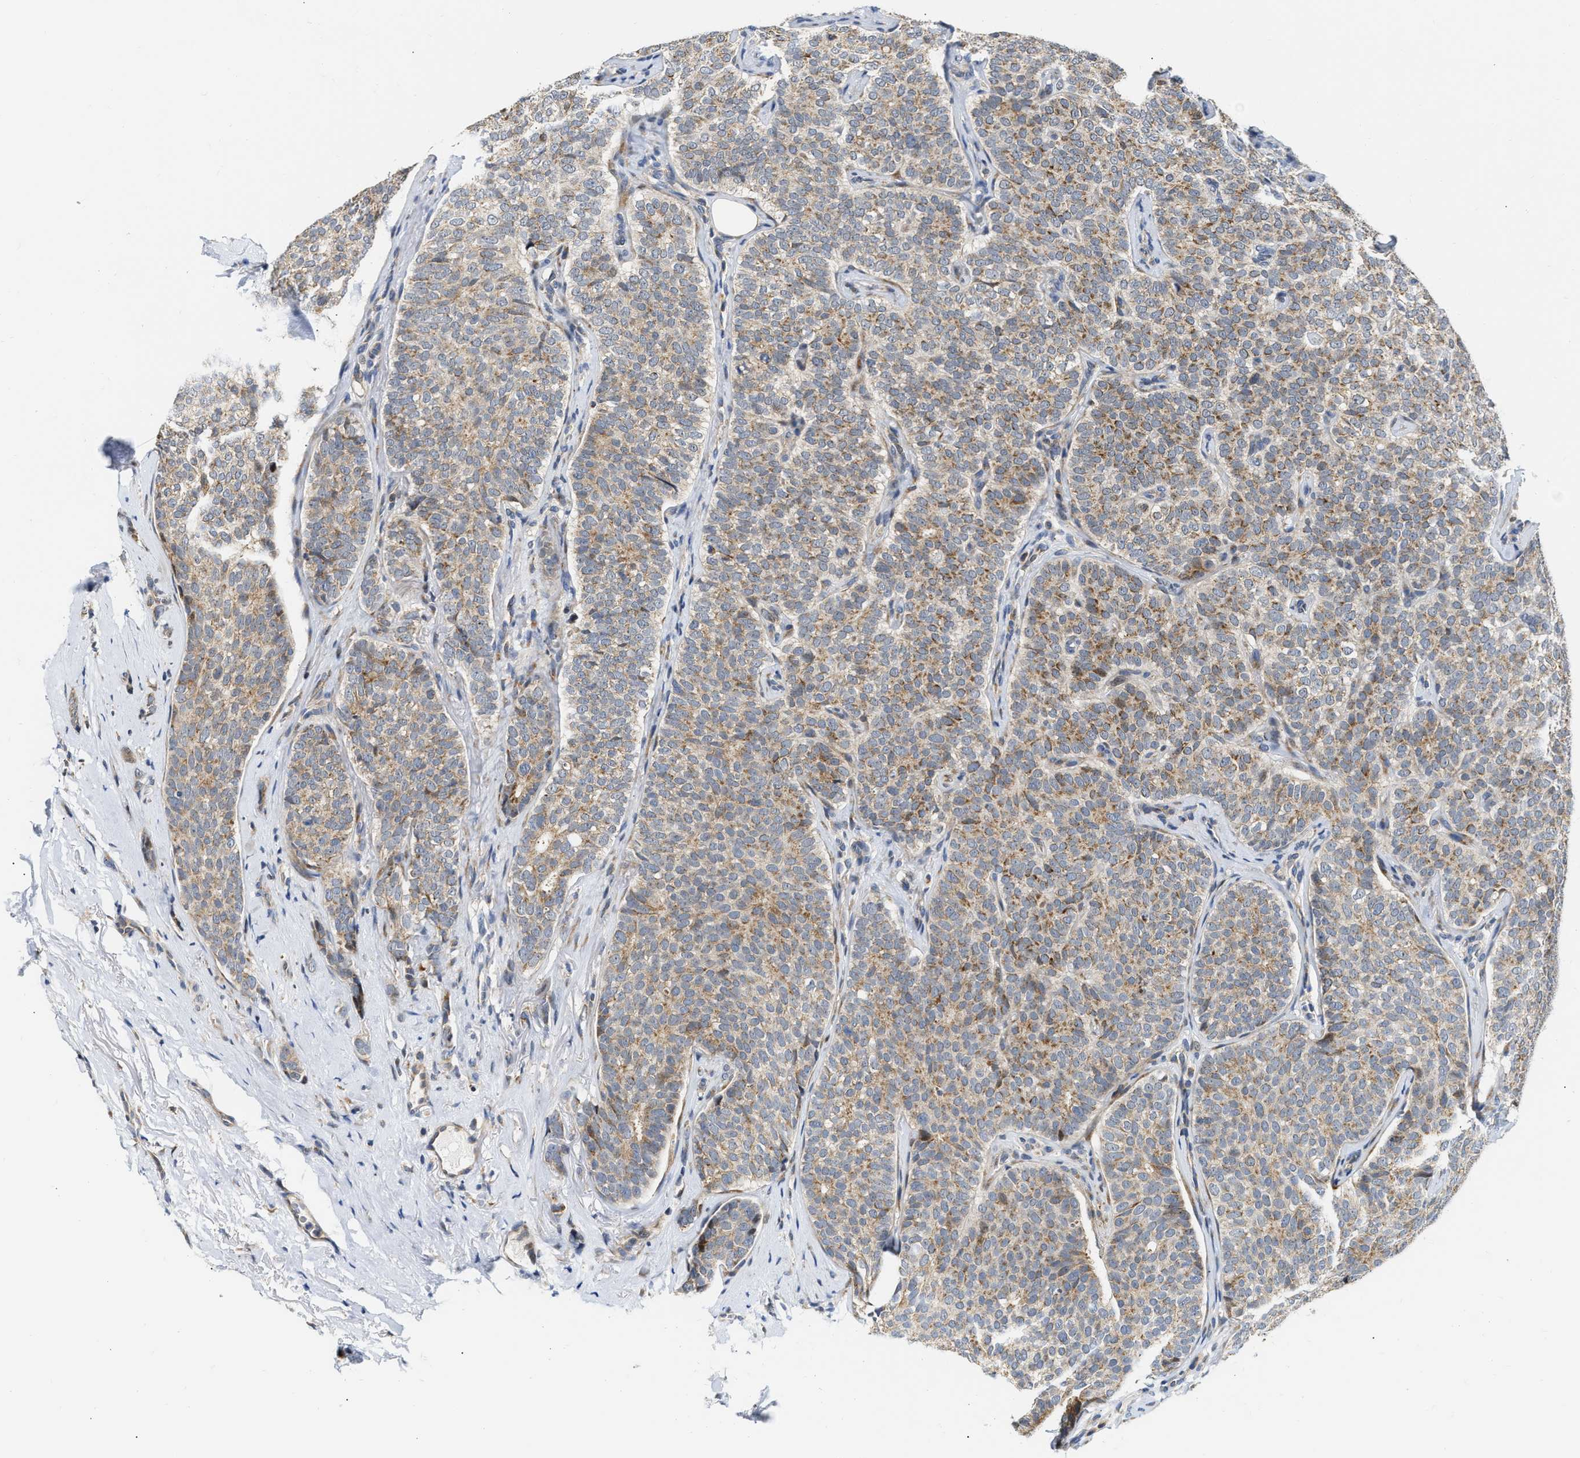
{"staining": {"intensity": "moderate", "quantity": ">75%", "location": "cytoplasmic/membranous"}, "tissue": "breast cancer", "cell_type": "Tumor cells", "image_type": "cancer", "snomed": [{"axis": "morphology", "description": "Lobular carcinoma"}, {"axis": "topography", "description": "Skin"}, {"axis": "topography", "description": "Breast"}], "caption": "Approximately >75% of tumor cells in breast cancer (lobular carcinoma) demonstrate moderate cytoplasmic/membranous protein staining as visualized by brown immunohistochemical staining.", "gene": "DEPTOR", "patient": {"sex": "female", "age": 46}}